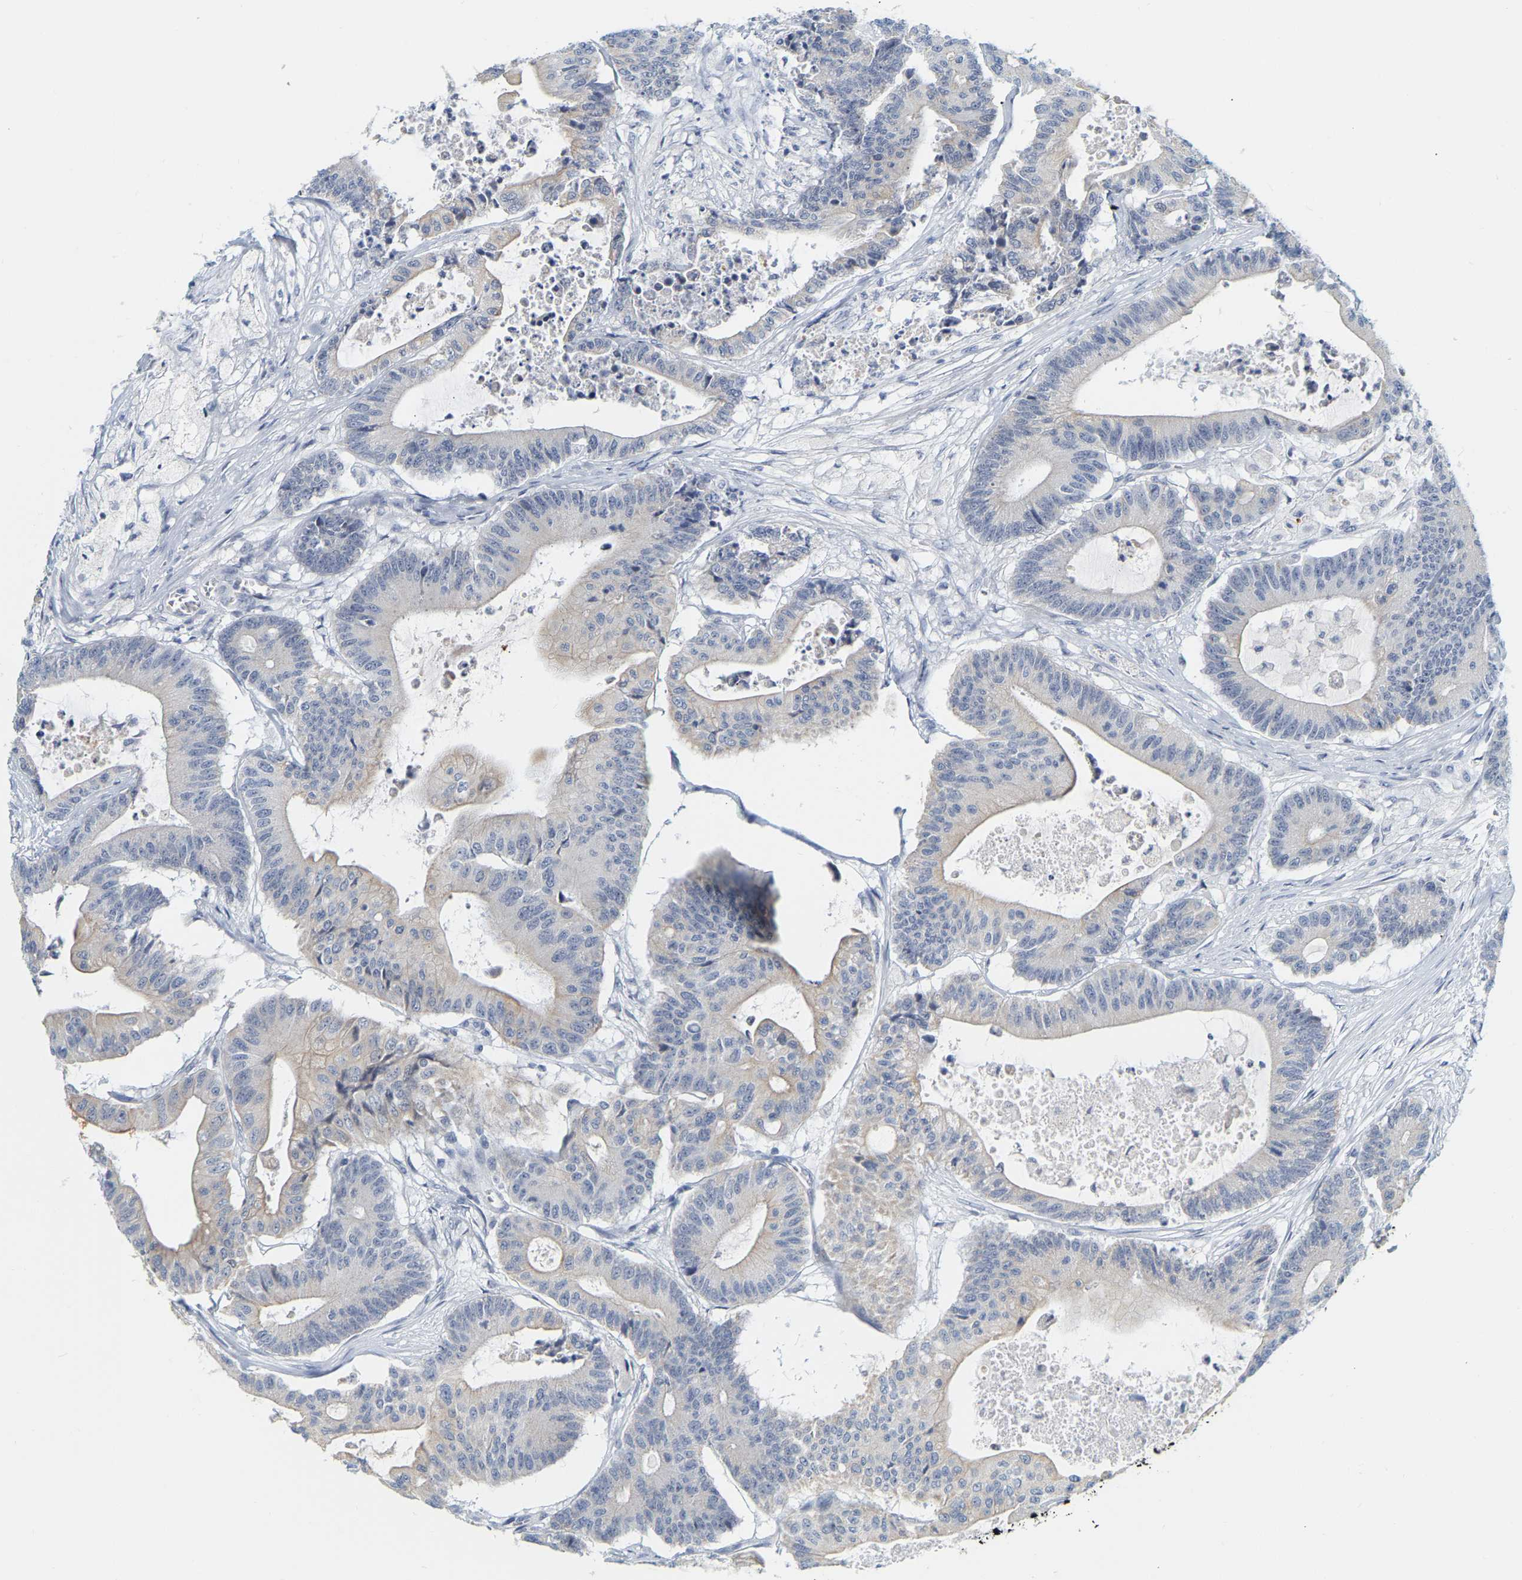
{"staining": {"intensity": "negative", "quantity": "none", "location": "none"}, "tissue": "colorectal cancer", "cell_type": "Tumor cells", "image_type": "cancer", "snomed": [{"axis": "morphology", "description": "Adenocarcinoma, NOS"}, {"axis": "topography", "description": "Colon"}], "caption": "Immunohistochemical staining of colorectal cancer shows no significant staining in tumor cells.", "gene": "KRT76", "patient": {"sex": "female", "age": 84}}